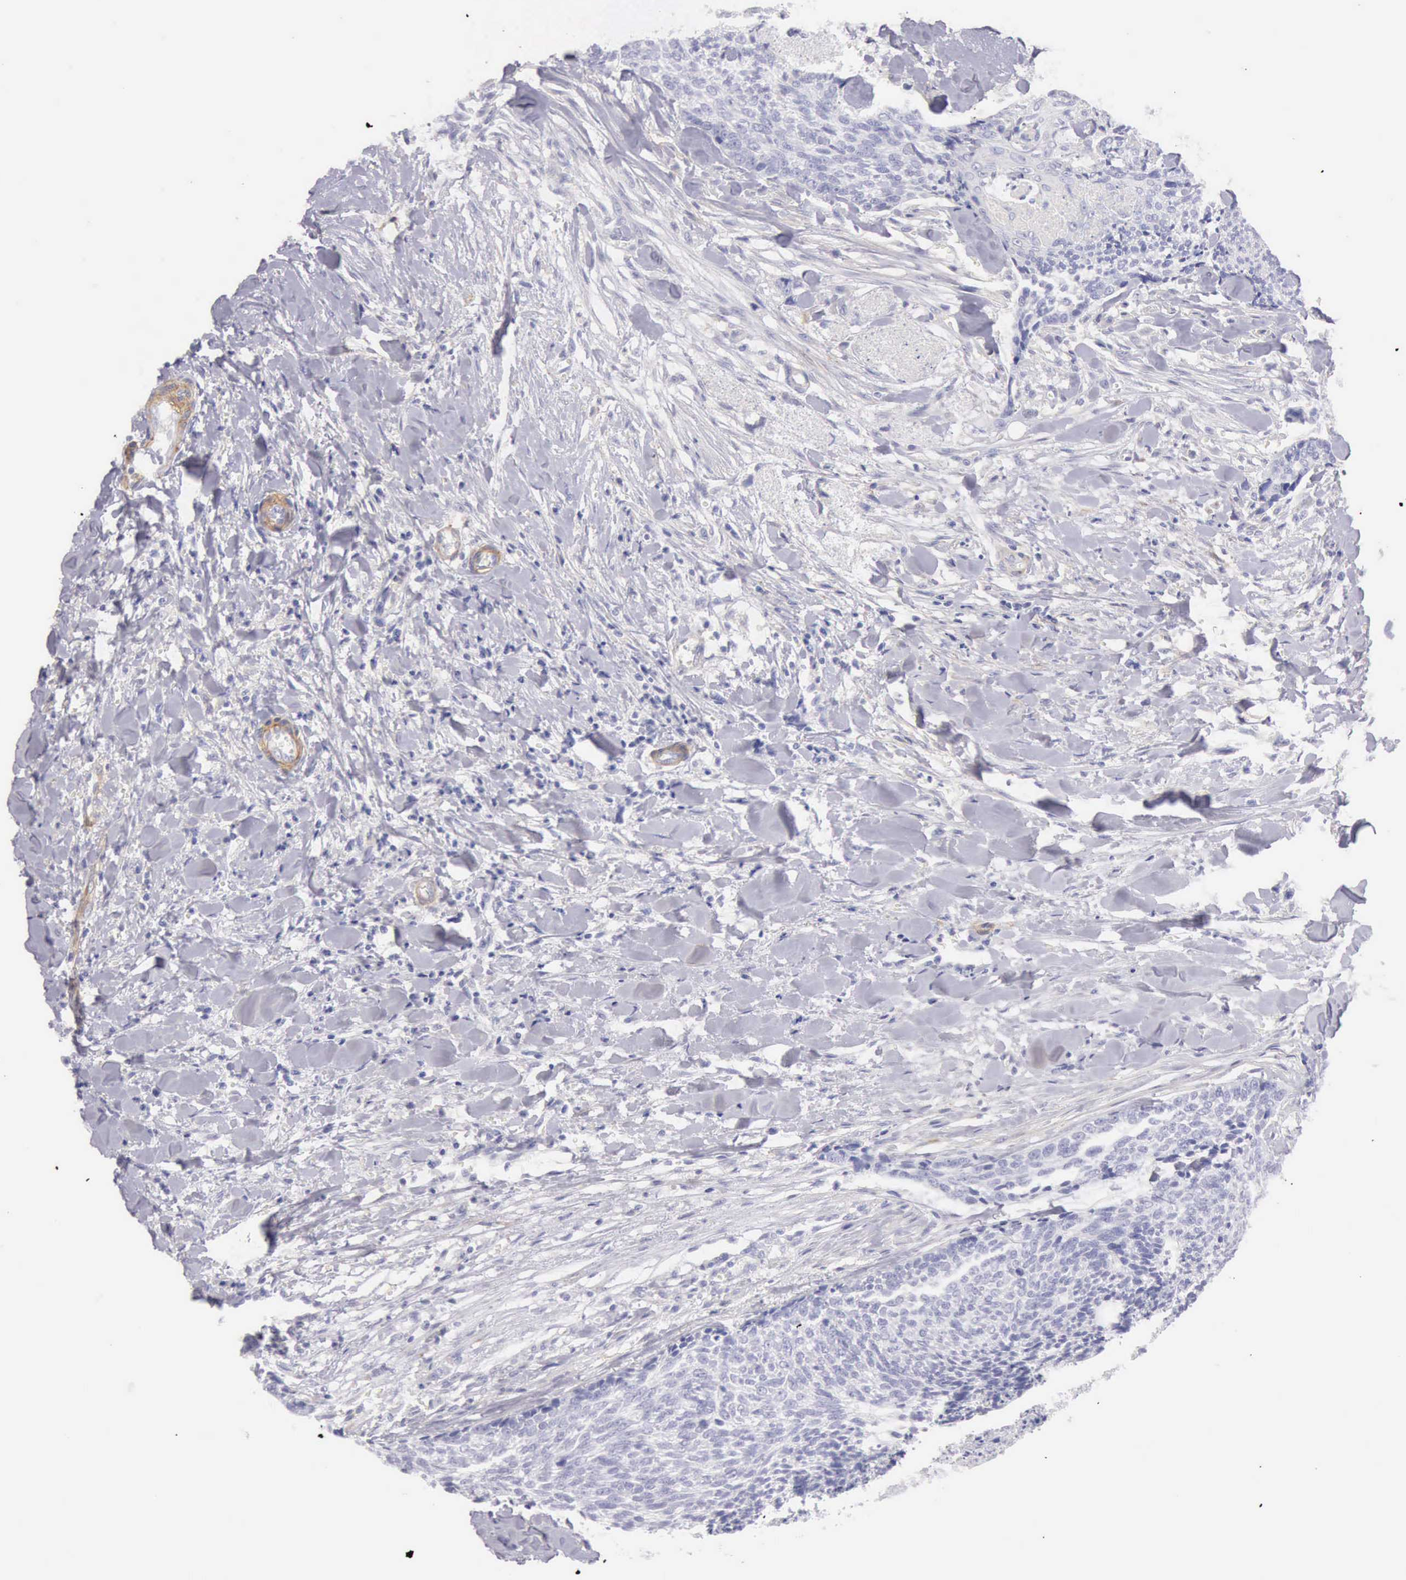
{"staining": {"intensity": "negative", "quantity": "none", "location": "none"}, "tissue": "head and neck cancer", "cell_type": "Tumor cells", "image_type": "cancer", "snomed": [{"axis": "morphology", "description": "Squamous cell carcinoma, NOS"}, {"axis": "topography", "description": "Salivary gland"}, {"axis": "topography", "description": "Head-Neck"}], "caption": "A high-resolution photomicrograph shows immunohistochemistry (IHC) staining of head and neck squamous cell carcinoma, which shows no significant staining in tumor cells.", "gene": "AOC3", "patient": {"sex": "male", "age": 70}}